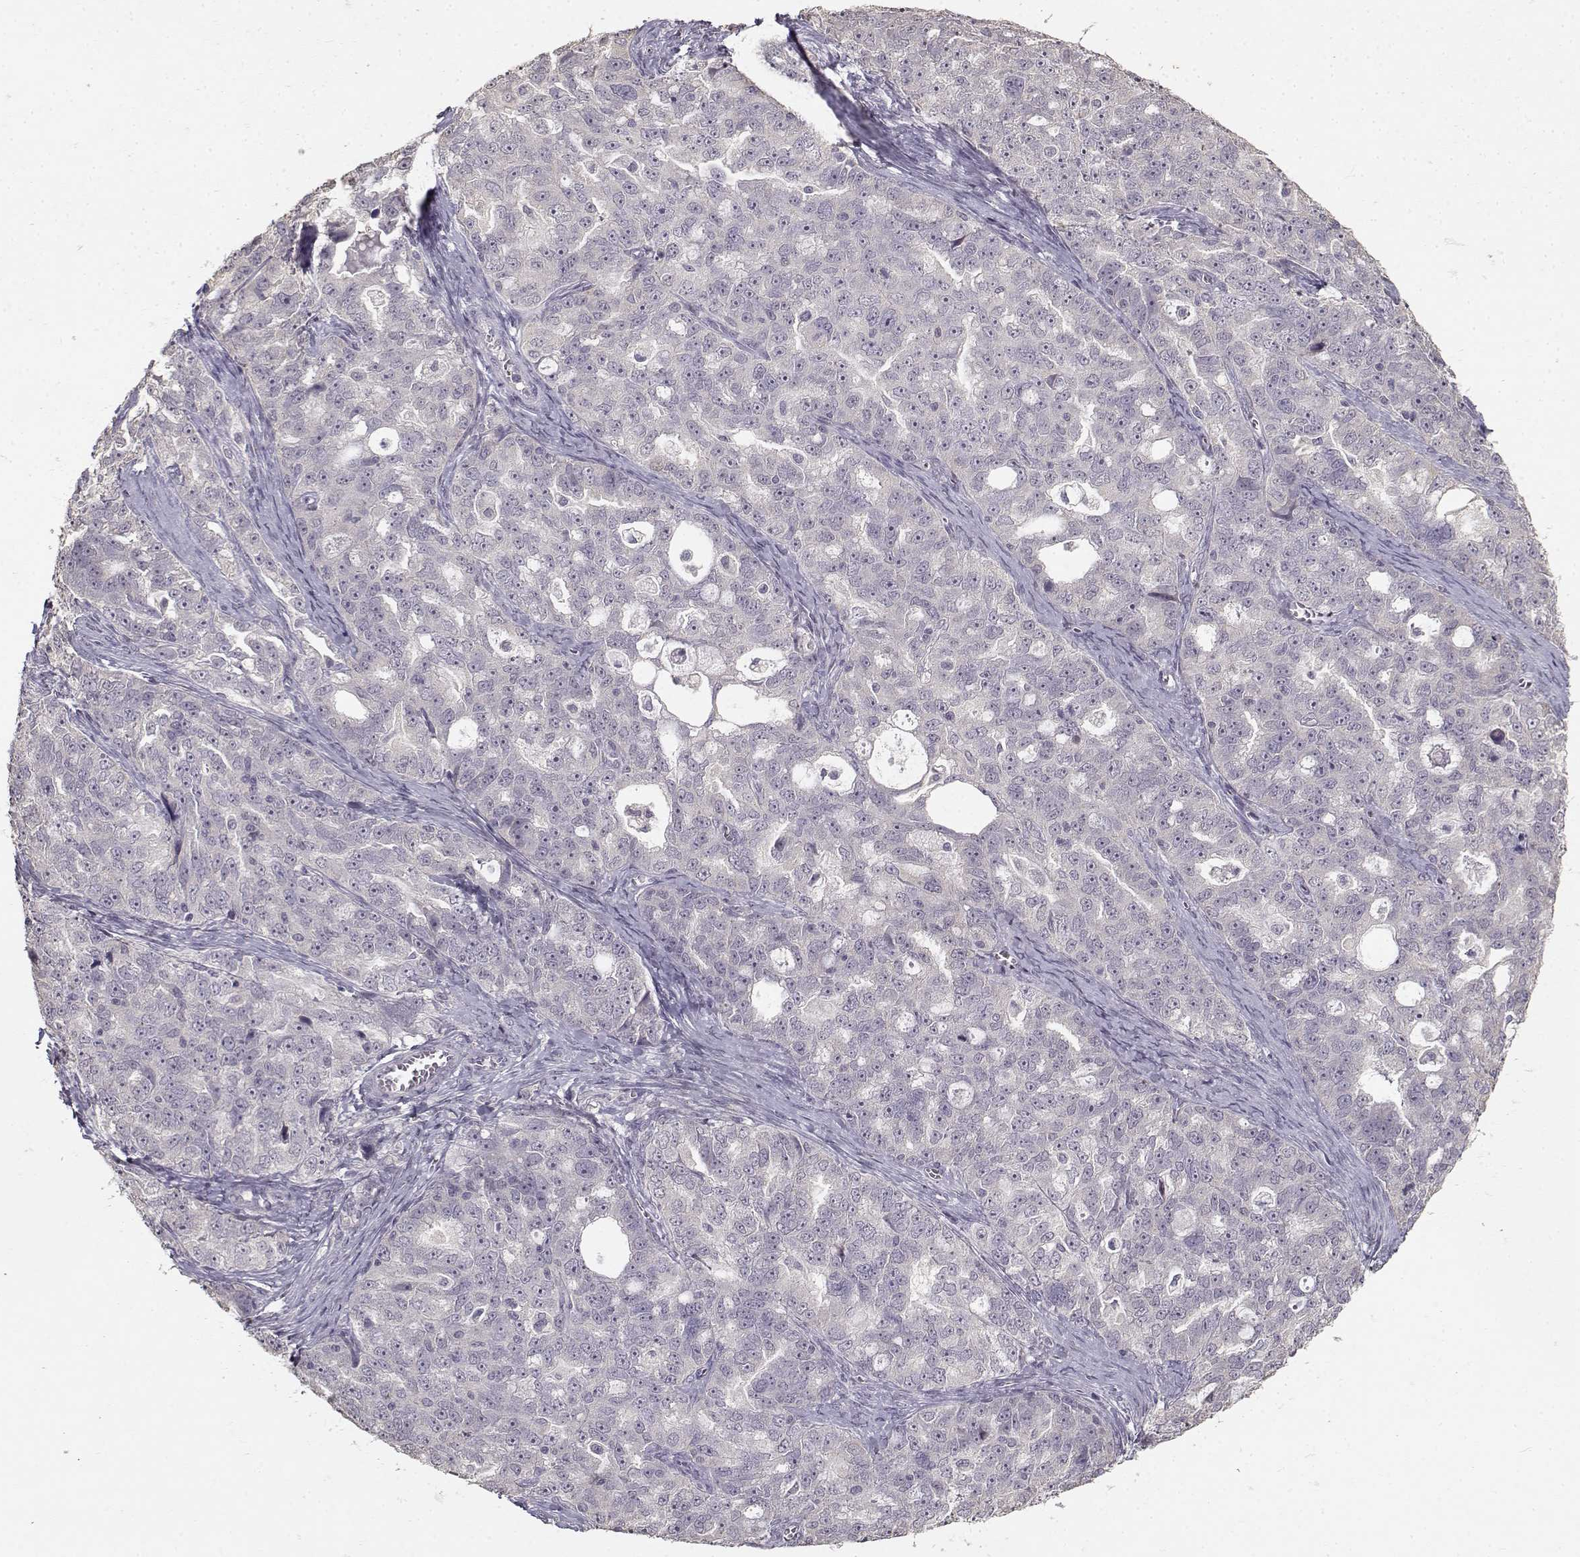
{"staining": {"intensity": "negative", "quantity": "none", "location": "none"}, "tissue": "ovarian cancer", "cell_type": "Tumor cells", "image_type": "cancer", "snomed": [{"axis": "morphology", "description": "Cystadenocarcinoma, serous, NOS"}, {"axis": "topography", "description": "Ovary"}], "caption": "Immunohistochemistry (IHC) photomicrograph of neoplastic tissue: human ovarian serous cystadenocarcinoma stained with DAB (3,3'-diaminobenzidine) exhibits no significant protein expression in tumor cells. The staining is performed using DAB brown chromogen with nuclei counter-stained in using hematoxylin.", "gene": "UROC1", "patient": {"sex": "female", "age": 51}}